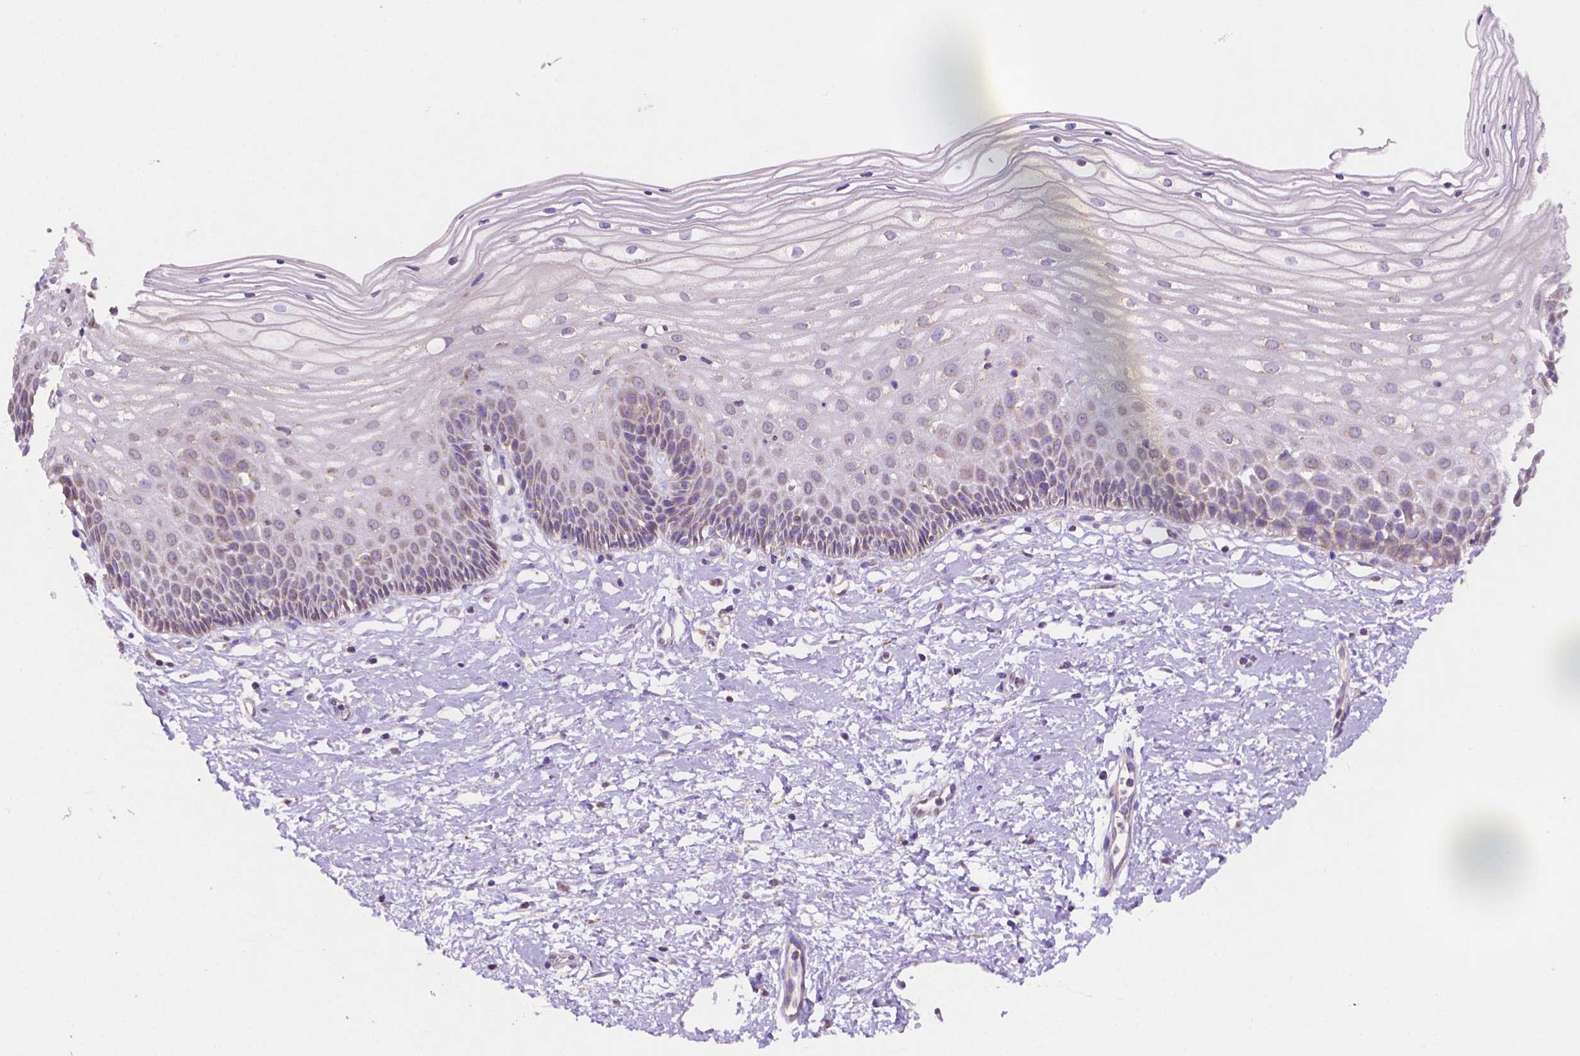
{"staining": {"intensity": "weak", "quantity": "<25%", "location": "cytoplasmic/membranous"}, "tissue": "cervix", "cell_type": "Squamous epithelial cells", "image_type": "normal", "snomed": [{"axis": "morphology", "description": "Normal tissue, NOS"}, {"axis": "topography", "description": "Cervix"}], "caption": "DAB immunohistochemical staining of normal human cervix shows no significant expression in squamous epithelial cells. Brightfield microscopy of immunohistochemistry stained with DAB (brown) and hematoxylin (blue), captured at high magnification.", "gene": "TMEM130", "patient": {"sex": "female", "age": 36}}